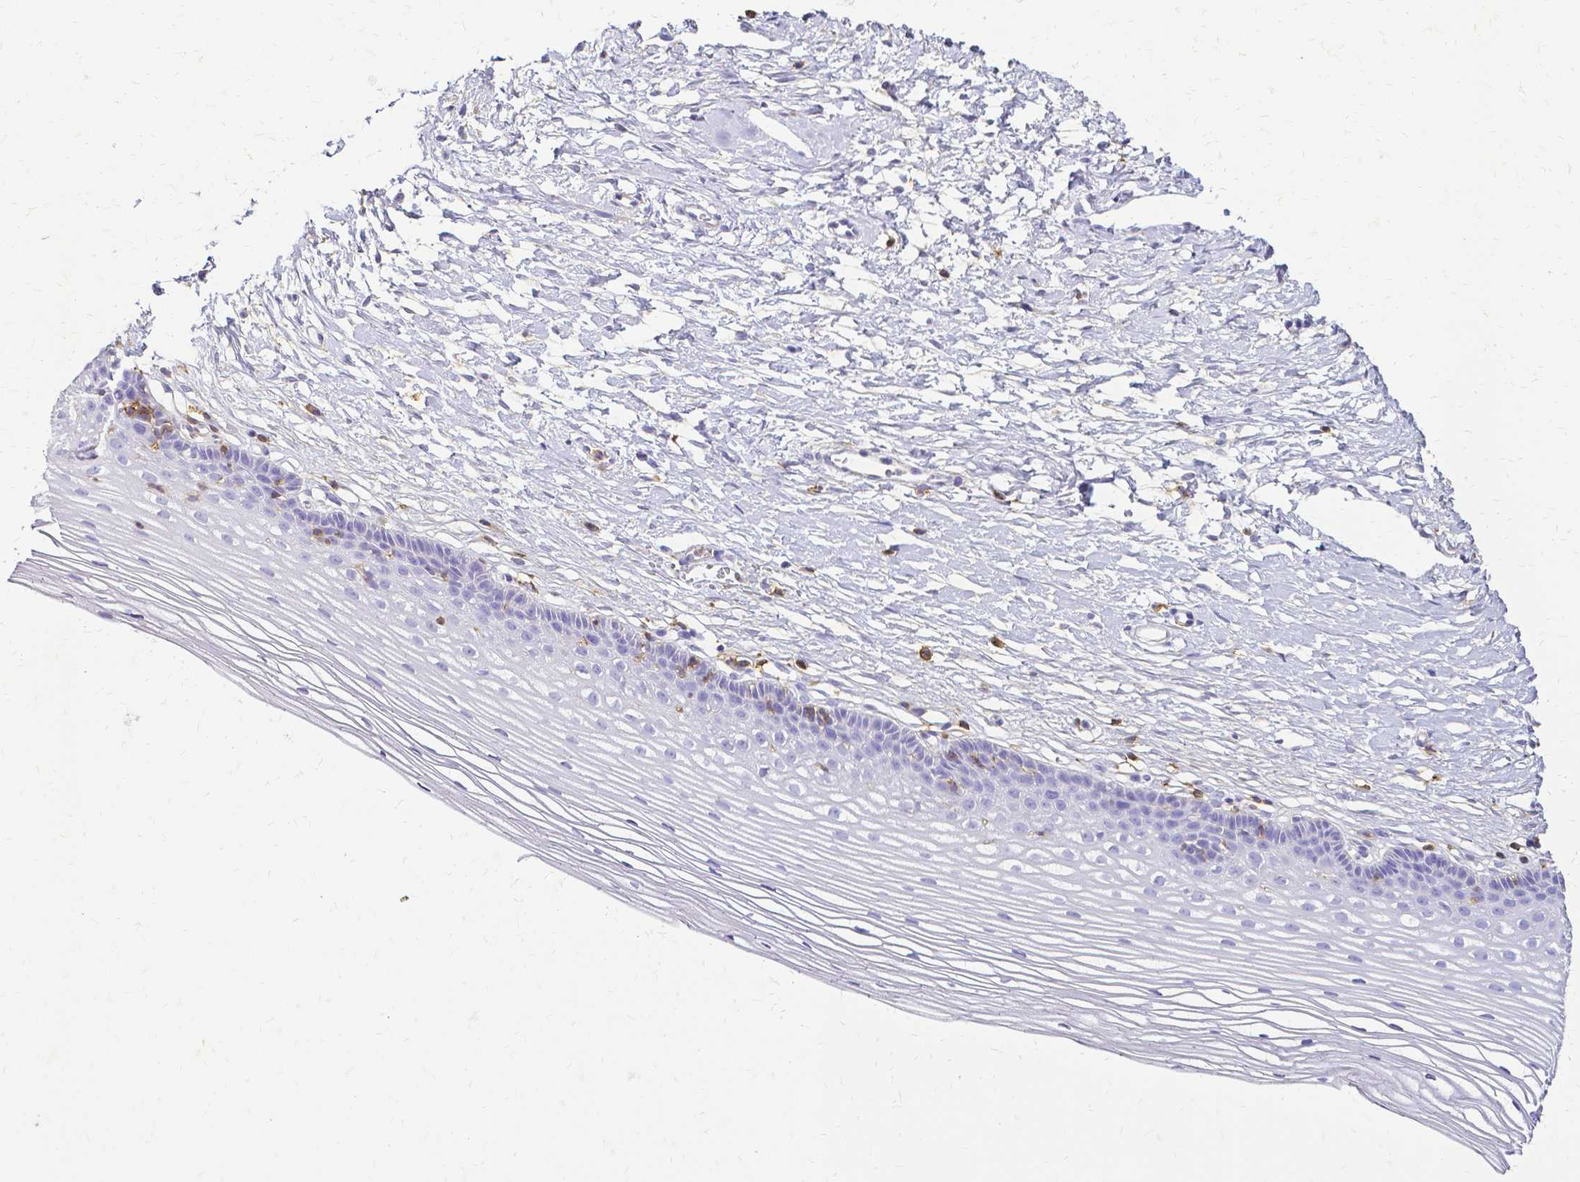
{"staining": {"intensity": "moderate", "quantity": ">75%", "location": "cytoplasmic/membranous"}, "tissue": "cervix", "cell_type": "Glandular cells", "image_type": "normal", "snomed": [{"axis": "morphology", "description": "Normal tissue, NOS"}, {"axis": "topography", "description": "Cervix"}], "caption": "Immunohistochemistry micrograph of unremarkable cervix: human cervix stained using immunohistochemistry displays medium levels of moderate protein expression localized specifically in the cytoplasmic/membranous of glandular cells, appearing as a cytoplasmic/membranous brown color.", "gene": "HSPA12A", "patient": {"sex": "female", "age": 40}}